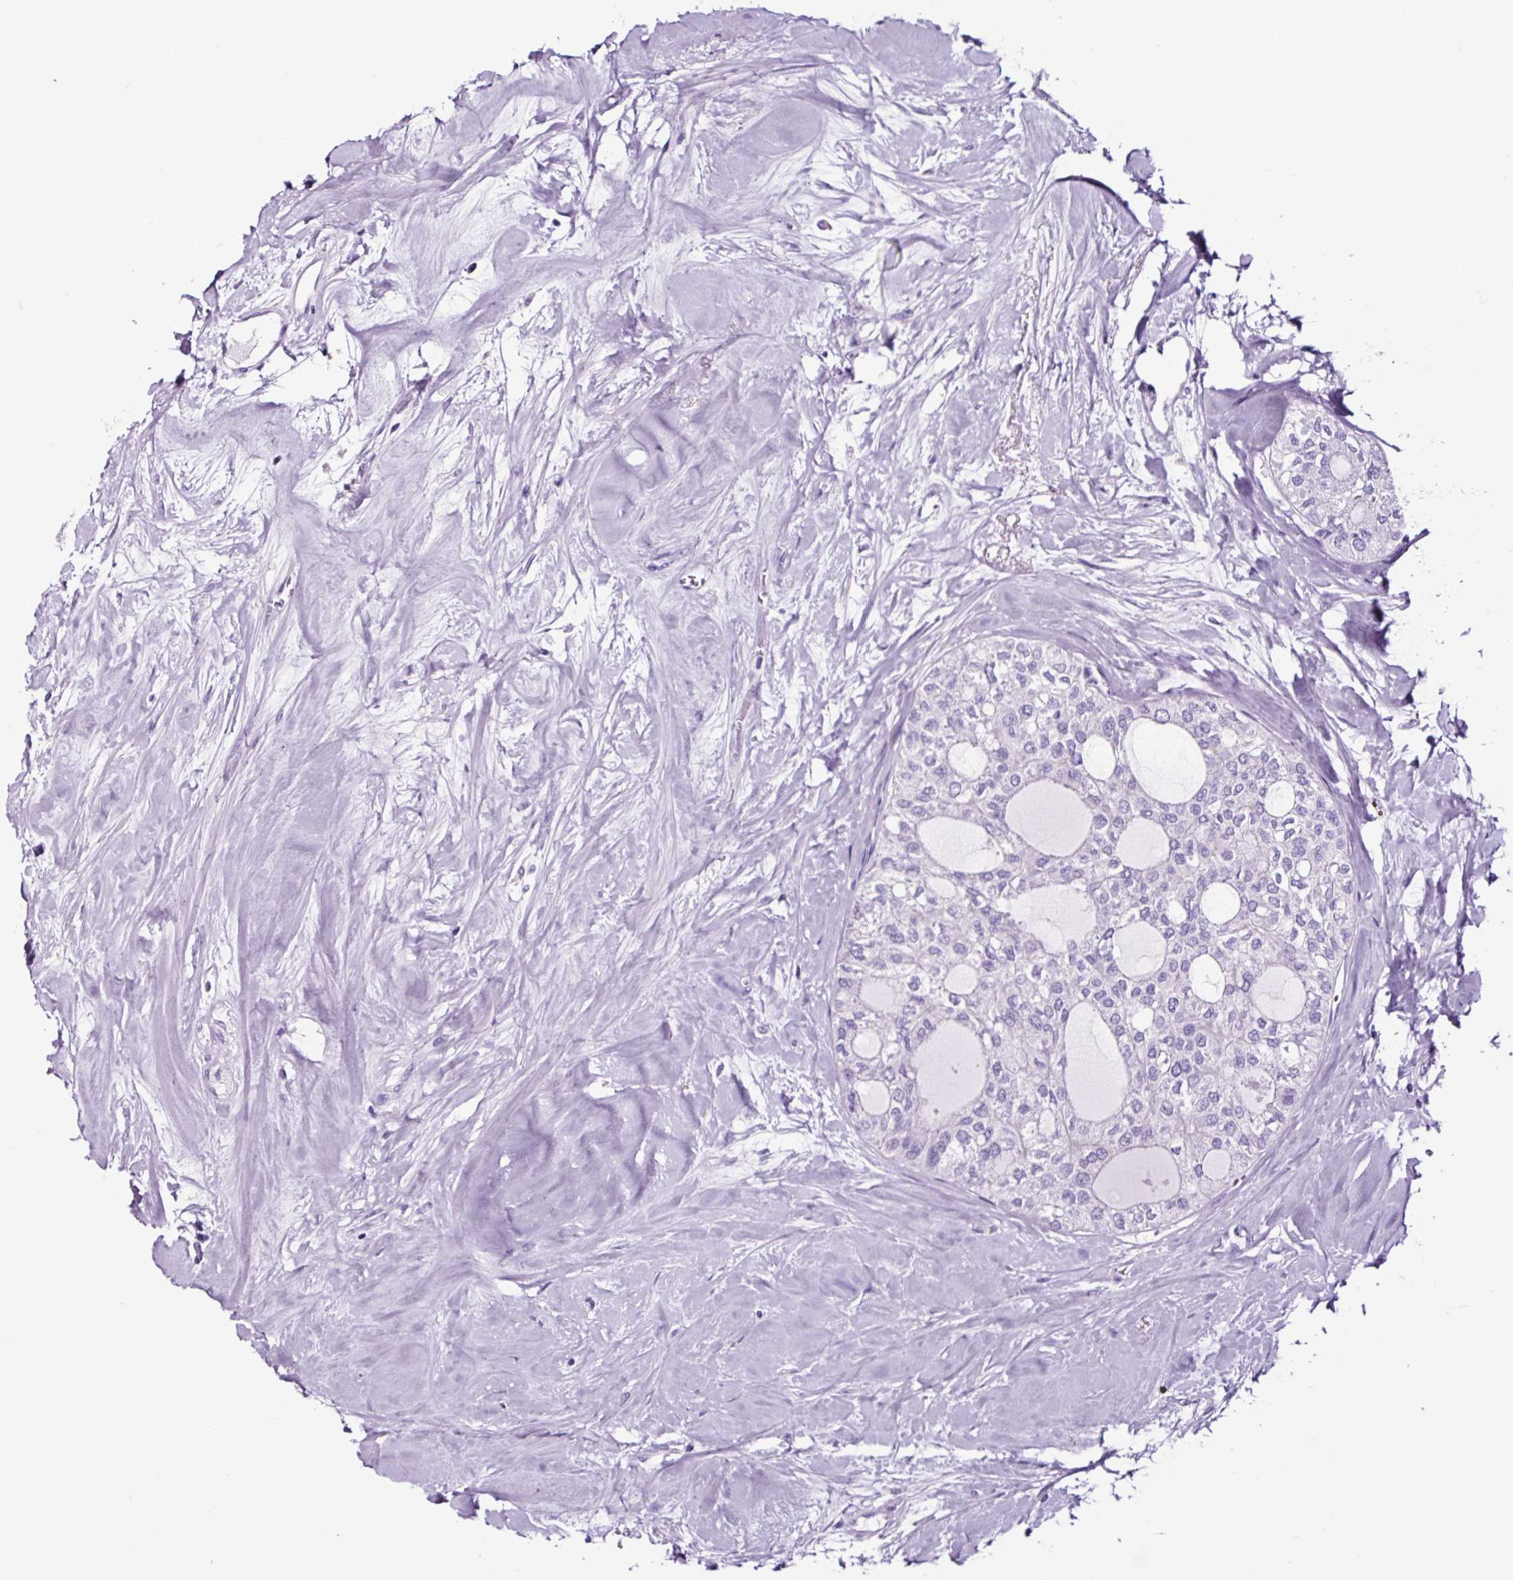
{"staining": {"intensity": "negative", "quantity": "none", "location": "none"}, "tissue": "thyroid cancer", "cell_type": "Tumor cells", "image_type": "cancer", "snomed": [{"axis": "morphology", "description": "Follicular adenoma carcinoma, NOS"}, {"axis": "topography", "description": "Thyroid gland"}], "caption": "Immunohistochemical staining of follicular adenoma carcinoma (thyroid) exhibits no significant staining in tumor cells.", "gene": "FBXL7", "patient": {"sex": "male", "age": 75}}